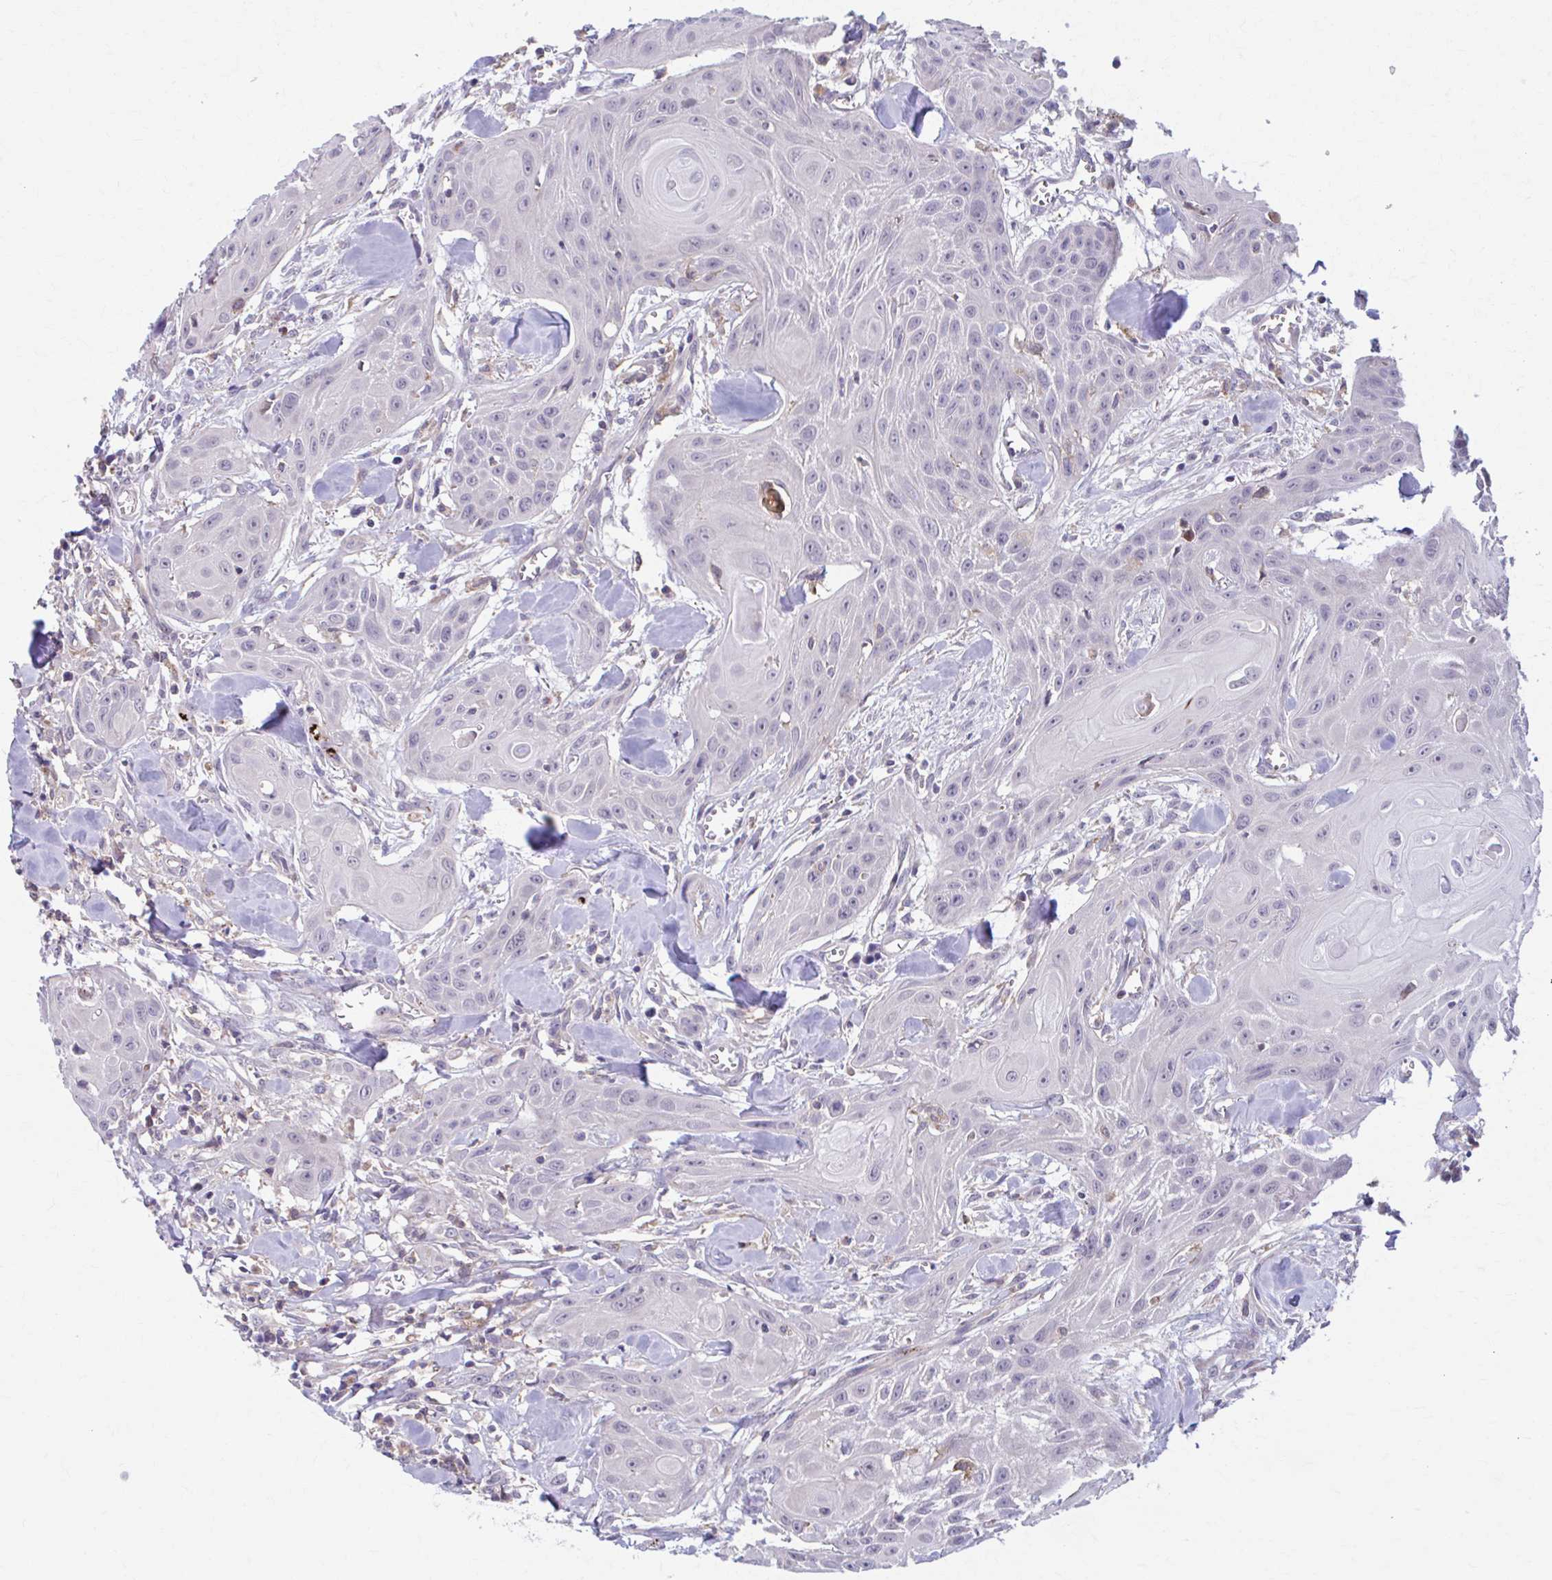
{"staining": {"intensity": "negative", "quantity": "none", "location": "none"}, "tissue": "head and neck cancer", "cell_type": "Tumor cells", "image_type": "cancer", "snomed": [{"axis": "morphology", "description": "Squamous cell carcinoma, NOS"}, {"axis": "topography", "description": "Lymph node"}, {"axis": "topography", "description": "Salivary gland"}, {"axis": "topography", "description": "Head-Neck"}], "caption": "Immunohistochemistry micrograph of head and neck squamous cell carcinoma stained for a protein (brown), which exhibits no expression in tumor cells.", "gene": "ADAT3", "patient": {"sex": "female", "age": 74}}